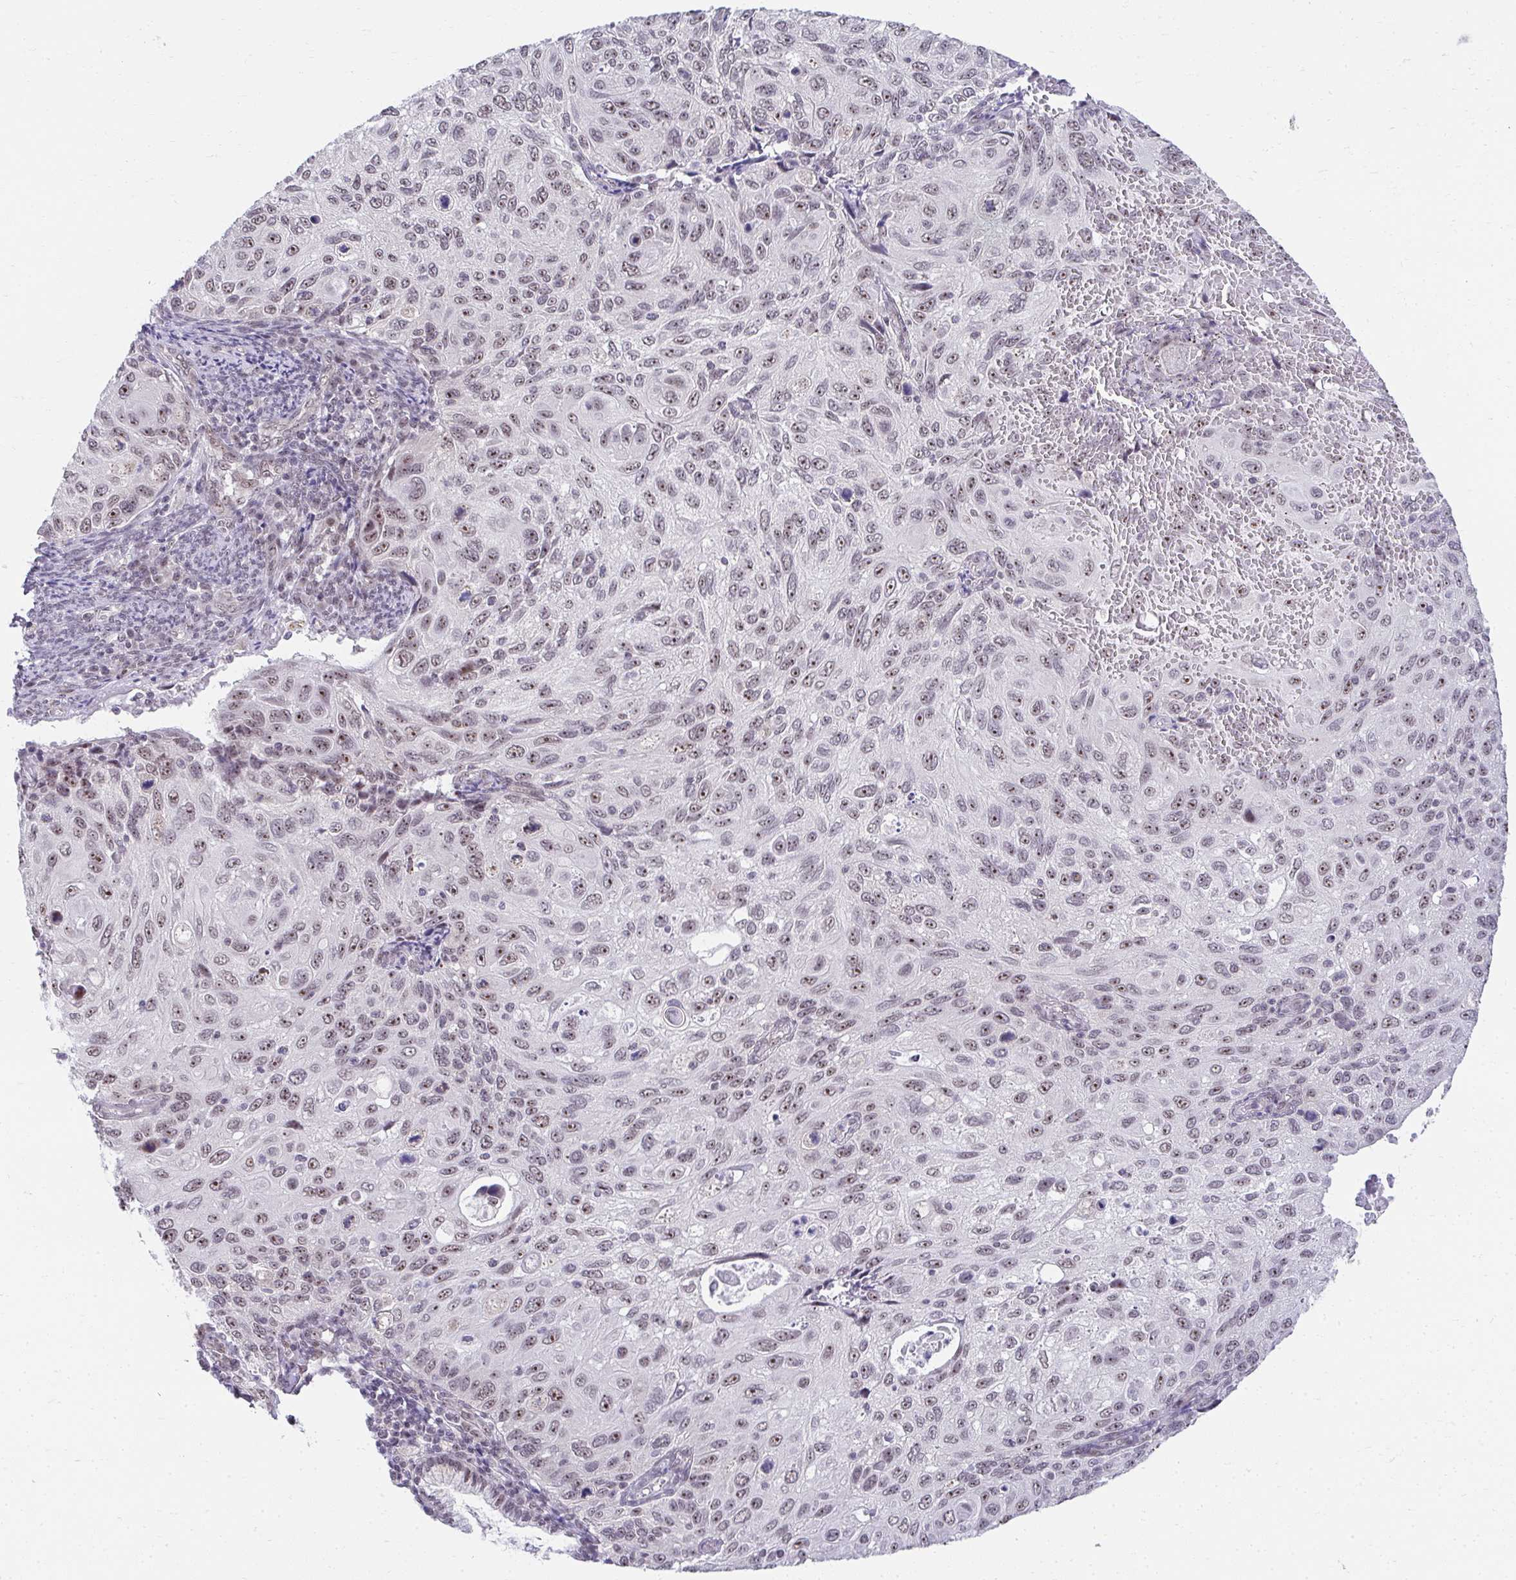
{"staining": {"intensity": "weak", "quantity": "25%-75%", "location": "nuclear"}, "tissue": "cervical cancer", "cell_type": "Tumor cells", "image_type": "cancer", "snomed": [{"axis": "morphology", "description": "Squamous cell carcinoma, NOS"}, {"axis": "topography", "description": "Cervix"}], "caption": "High-magnification brightfield microscopy of cervical cancer stained with DAB (3,3'-diaminobenzidine) (brown) and counterstained with hematoxylin (blue). tumor cells exhibit weak nuclear expression is present in approximately25%-75% of cells.", "gene": "HIRA", "patient": {"sex": "female", "age": 70}}